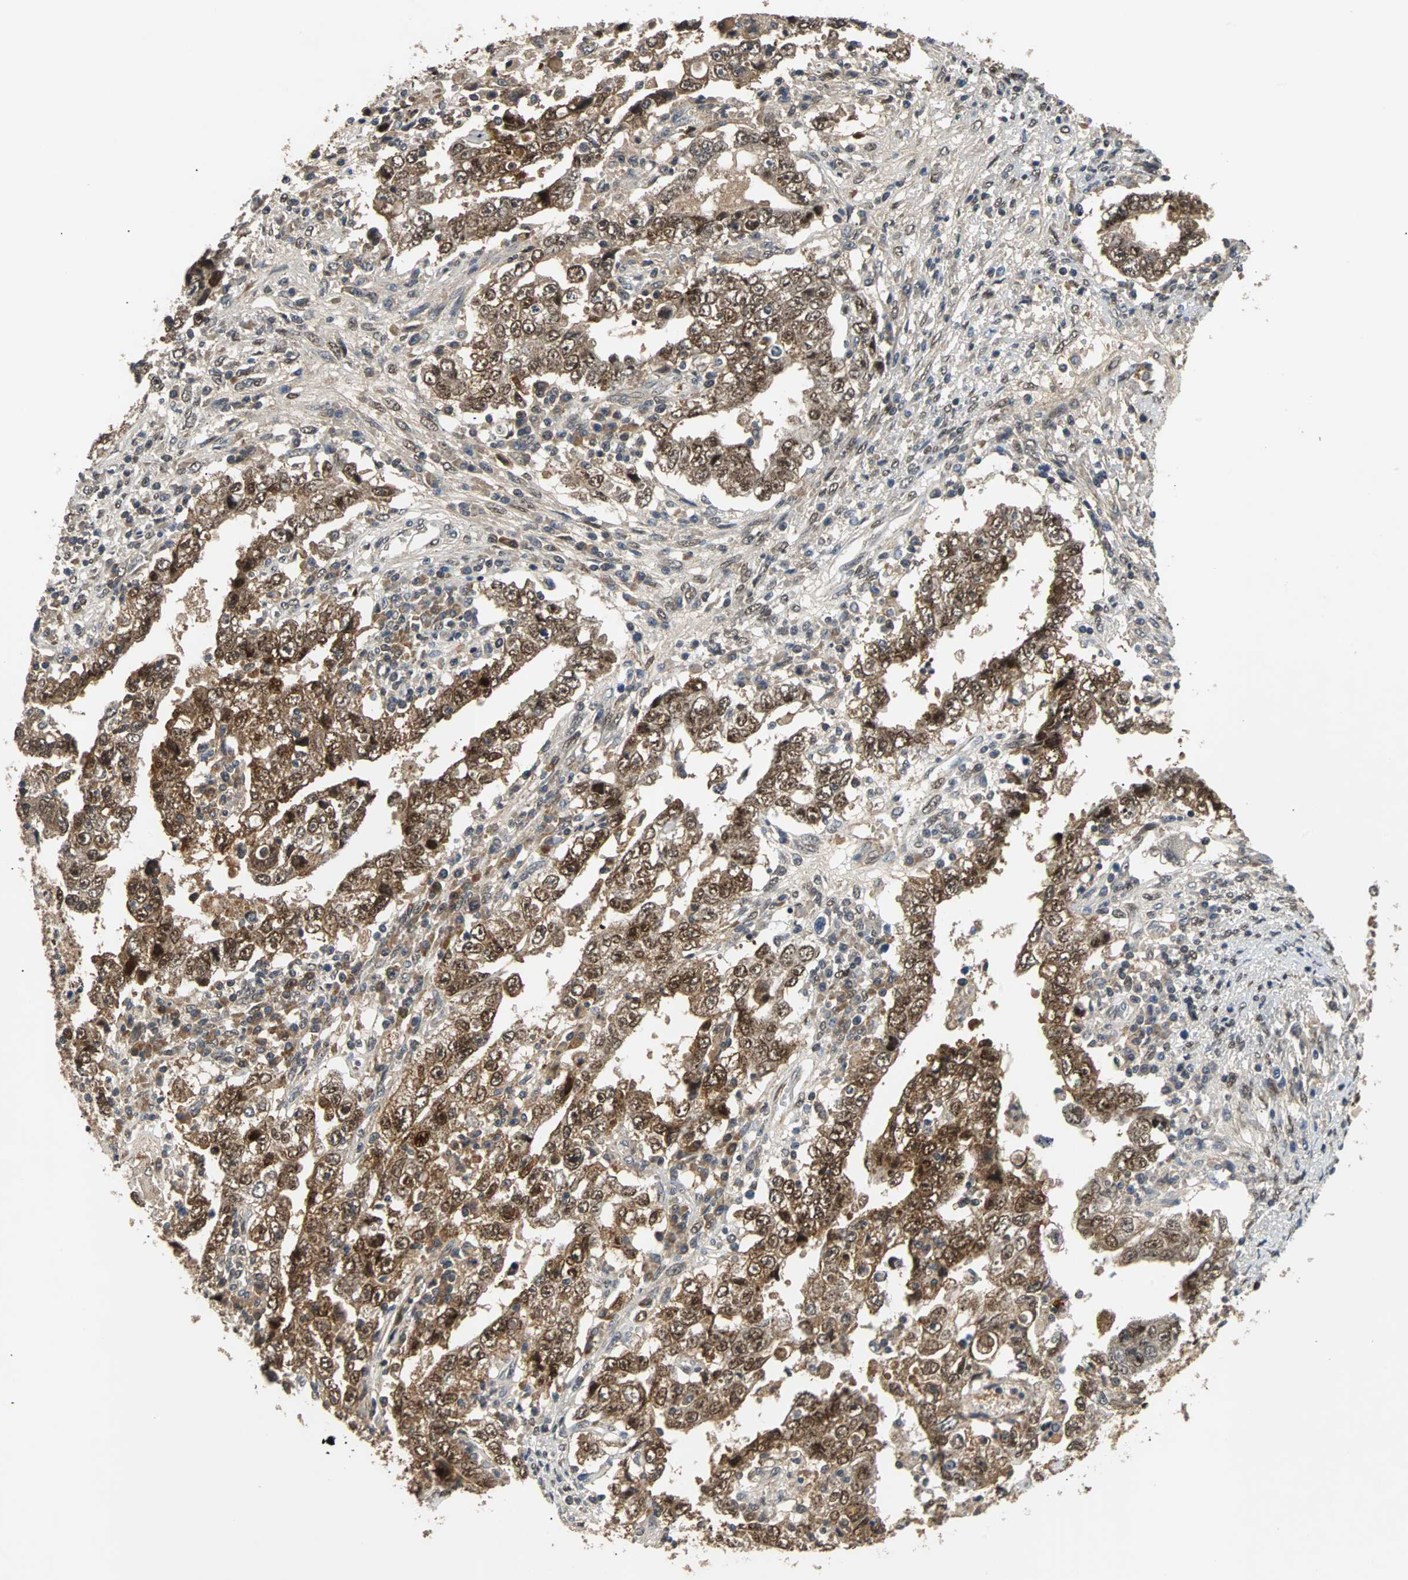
{"staining": {"intensity": "strong", "quantity": ">75%", "location": "cytoplasmic/membranous,nuclear"}, "tissue": "testis cancer", "cell_type": "Tumor cells", "image_type": "cancer", "snomed": [{"axis": "morphology", "description": "Carcinoma, Embryonal, NOS"}, {"axis": "topography", "description": "Testis"}], "caption": "Immunohistochemical staining of embryonal carcinoma (testis) shows high levels of strong cytoplasmic/membranous and nuclear positivity in about >75% of tumor cells. Using DAB (3,3'-diaminobenzidine) (brown) and hematoxylin (blue) stains, captured at high magnification using brightfield microscopy.", "gene": "PHC1", "patient": {"sex": "male", "age": 26}}